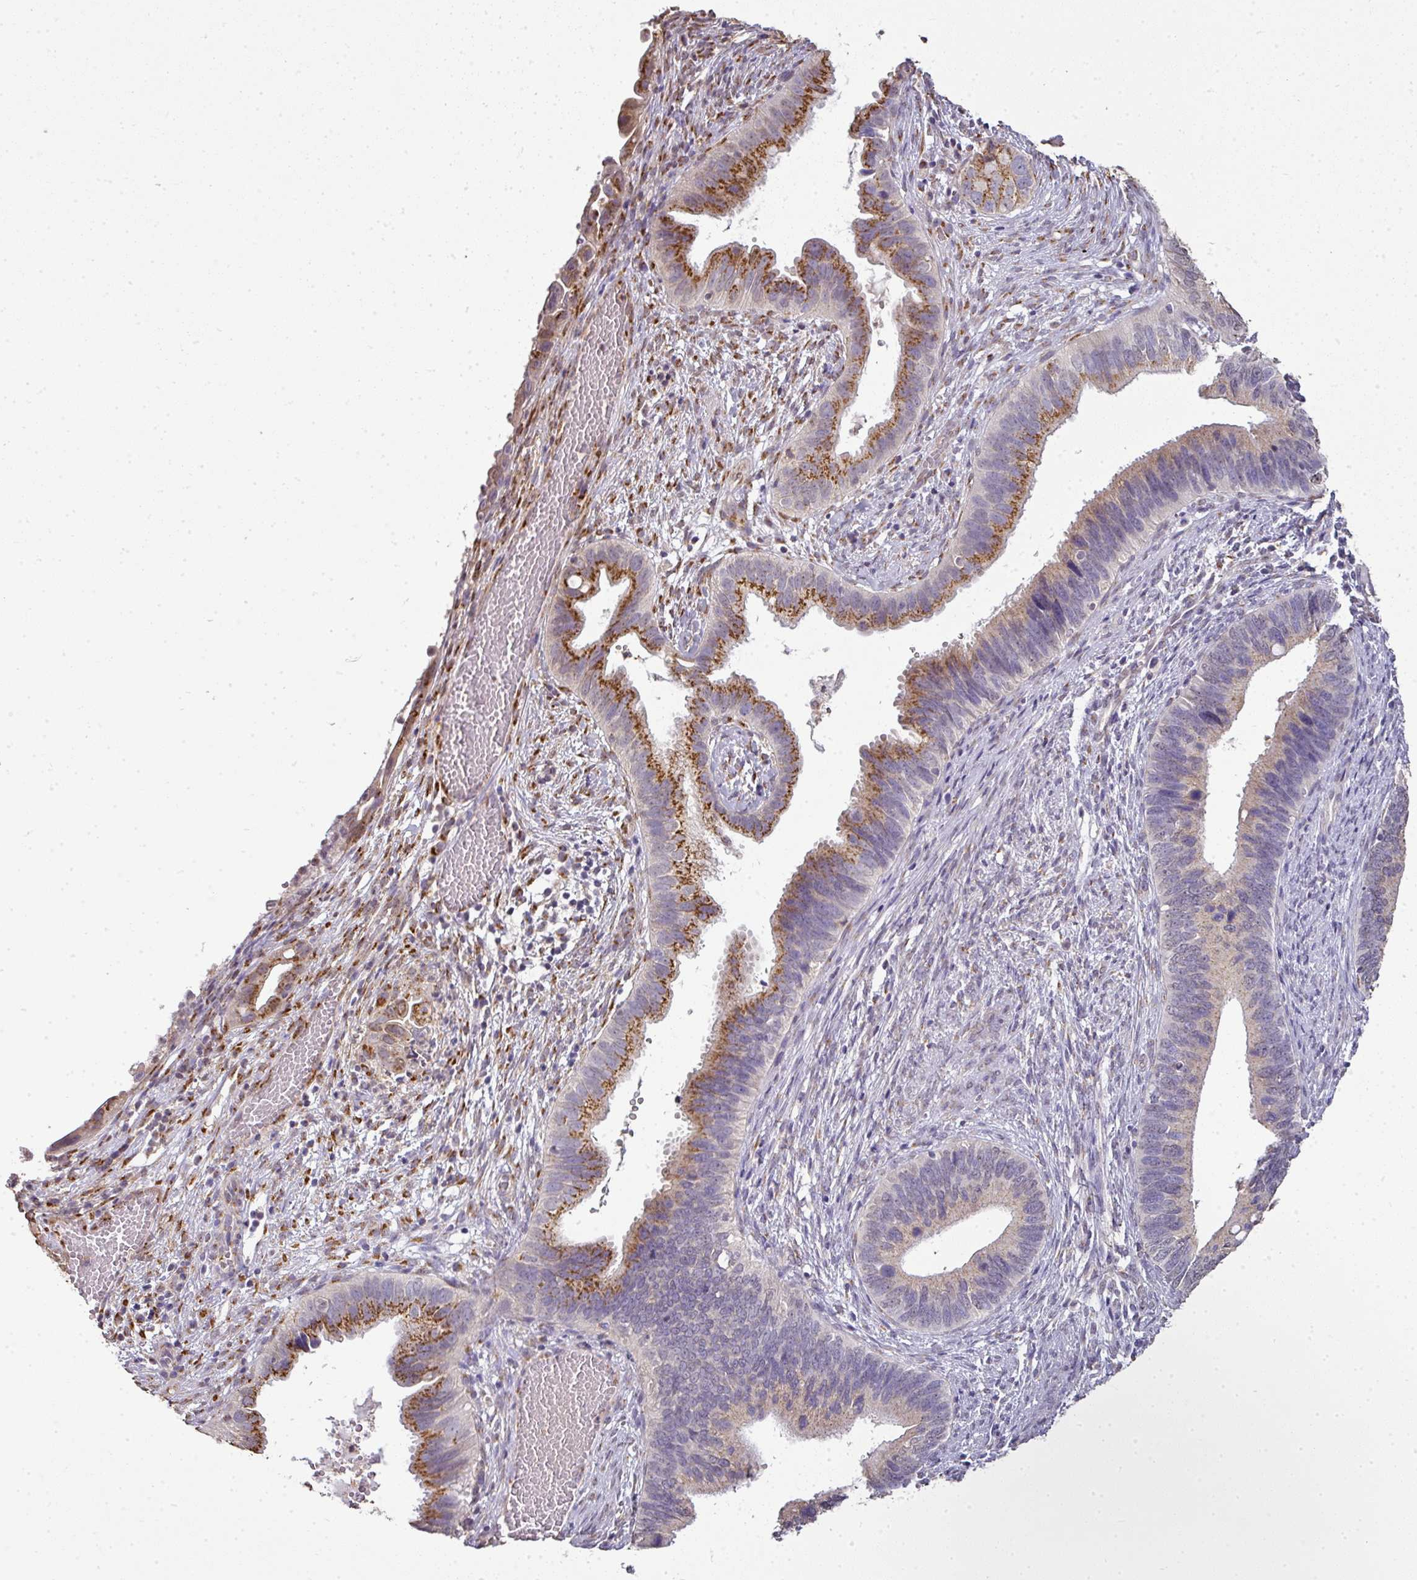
{"staining": {"intensity": "moderate", "quantity": ">75%", "location": "cytoplasmic/membranous"}, "tissue": "cervical cancer", "cell_type": "Tumor cells", "image_type": "cancer", "snomed": [{"axis": "morphology", "description": "Adenocarcinoma, NOS"}, {"axis": "topography", "description": "Cervix"}], "caption": "Protein staining exhibits moderate cytoplasmic/membranous positivity in about >75% of tumor cells in cervical adenocarcinoma.", "gene": "JPH2", "patient": {"sex": "female", "age": 42}}